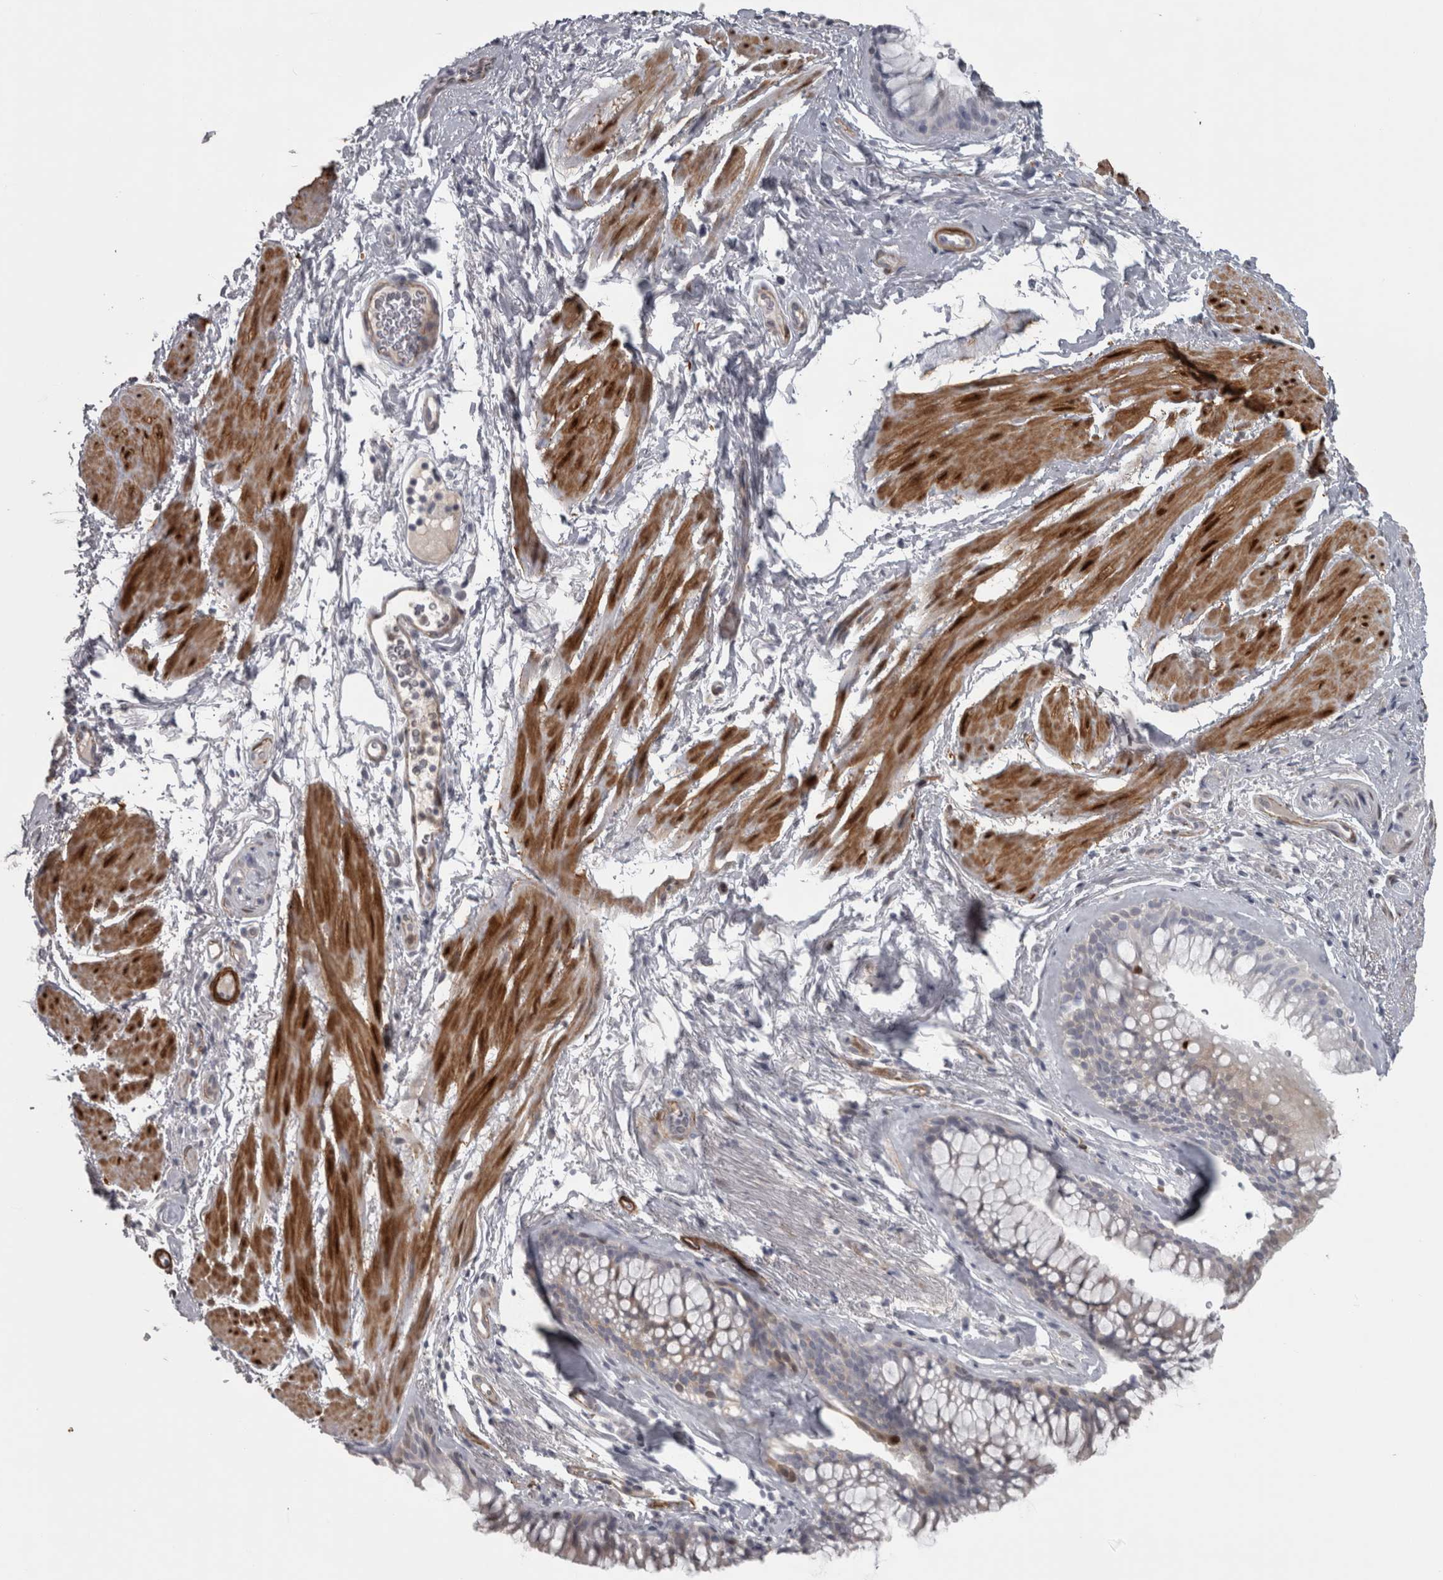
{"staining": {"intensity": "negative", "quantity": "none", "location": "none"}, "tissue": "bronchus", "cell_type": "Respiratory epithelial cells", "image_type": "normal", "snomed": [{"axis": "morphology", "description": "Normal tissue, NOS"}, {"axis": "topography", "description": "Cartilage tissue"}, {"axis": "topography", "description": "Bronchus"}], "caption": "This is an IHC micrograph of unremarkable bronchus. There is no staining in respiratory epithelial cells.", "gene": "PPP1R12B", "patient": {"sex": "female", "age": 53}}